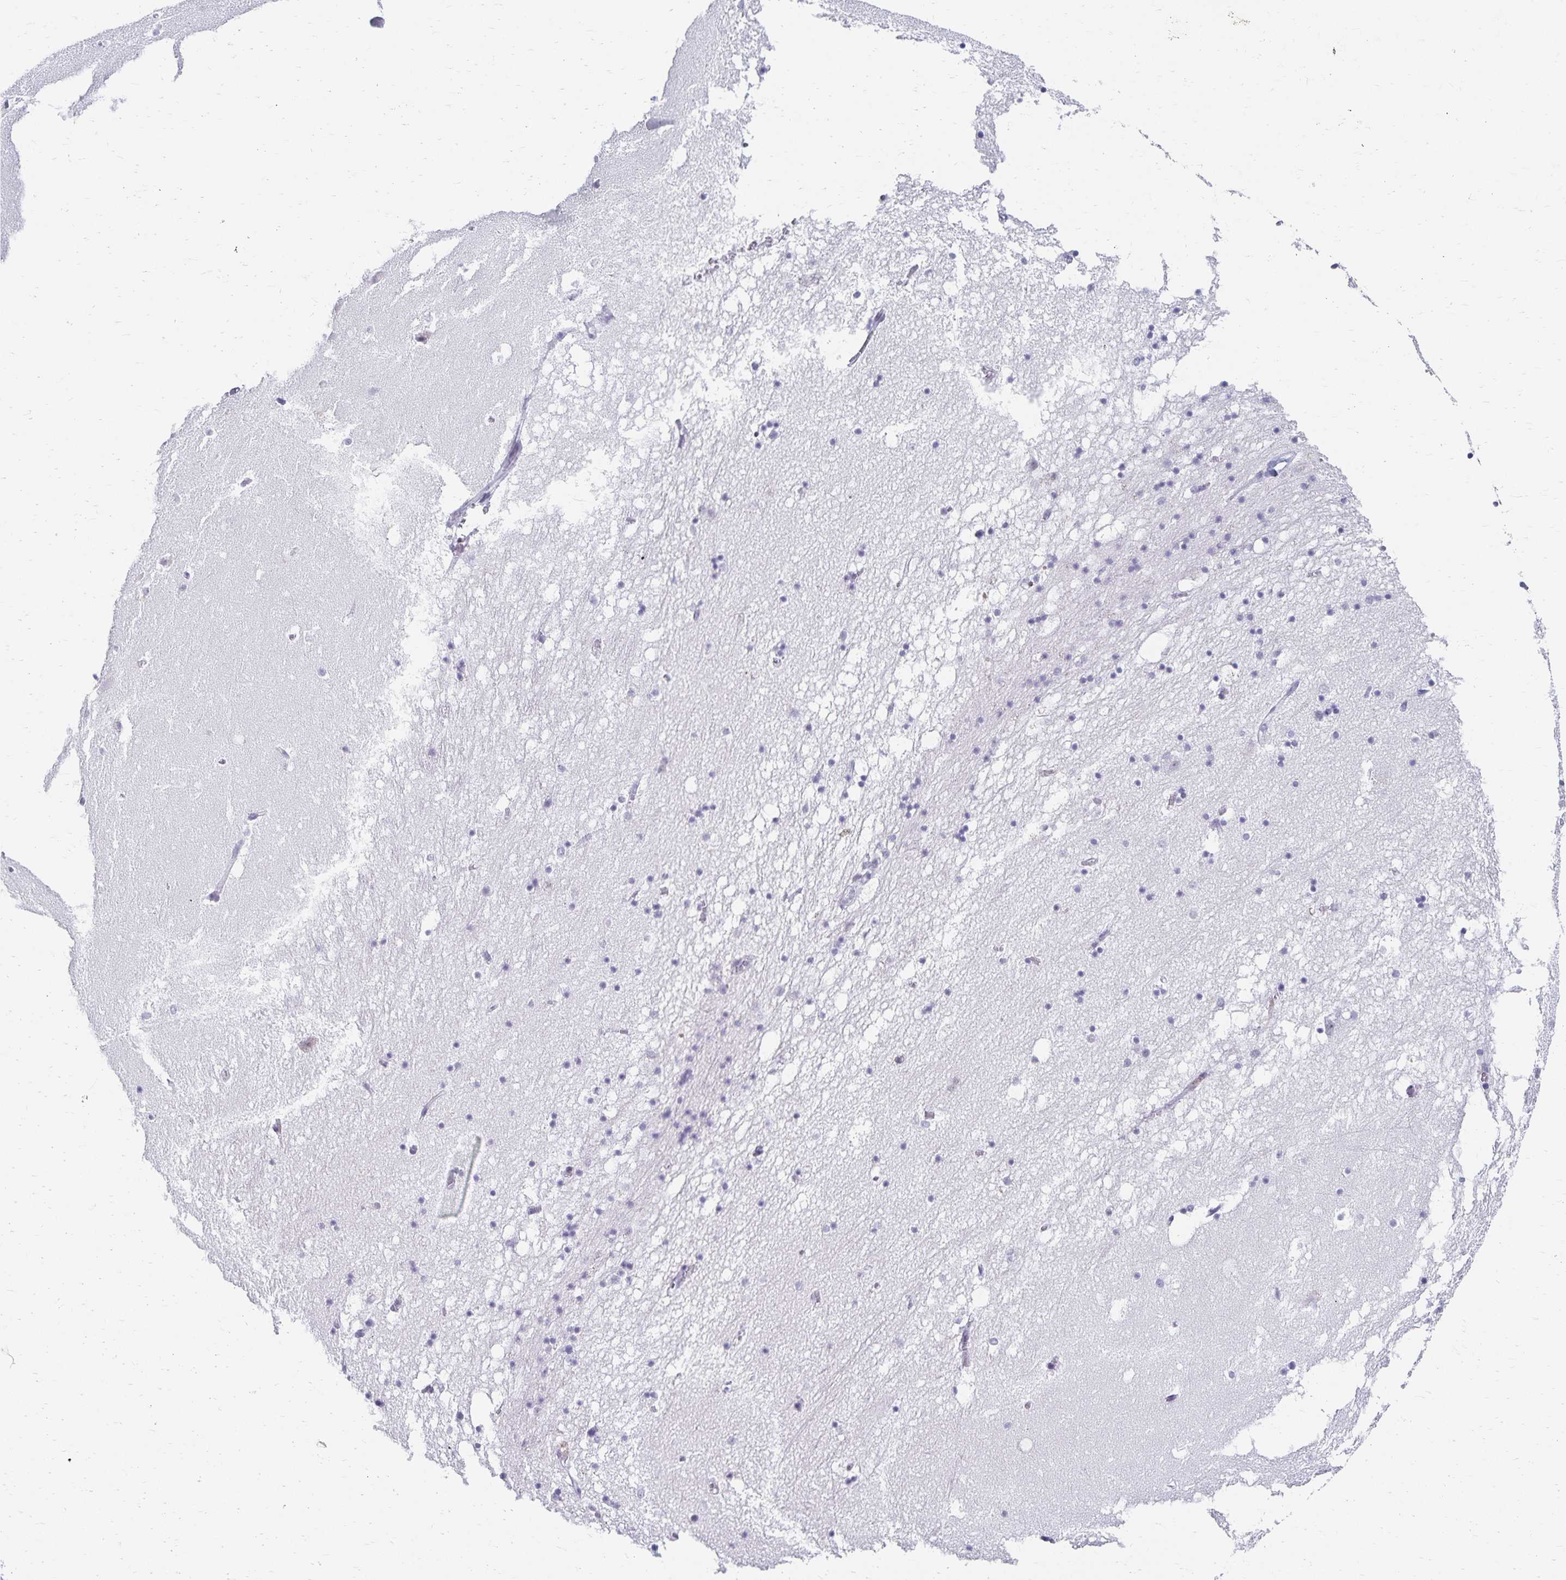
{"staining": {"intensity": "weak", "quantity": ">75%", "location": "nuclear"}, "tissue": "hippocampus", "cell_type": "Glial cells", "image_type": "normal", "snomed": [{"axis": "morphology", "description": "Normal tissue, NOS"}, {"axis": "topography", "description": "Hippocampus"}], "caption": "Immunohistochemical staining of benign hippocampus exhibits >75% levels of weak nuclear protein expression in approximately >75% of glial cells. Using DAB (brown) and hematoxylin (blue) stains, captured at high magnification using brightfield microscopy.", "gene": "C20orf85", "patient": {"sex": "male", "age": 58}}